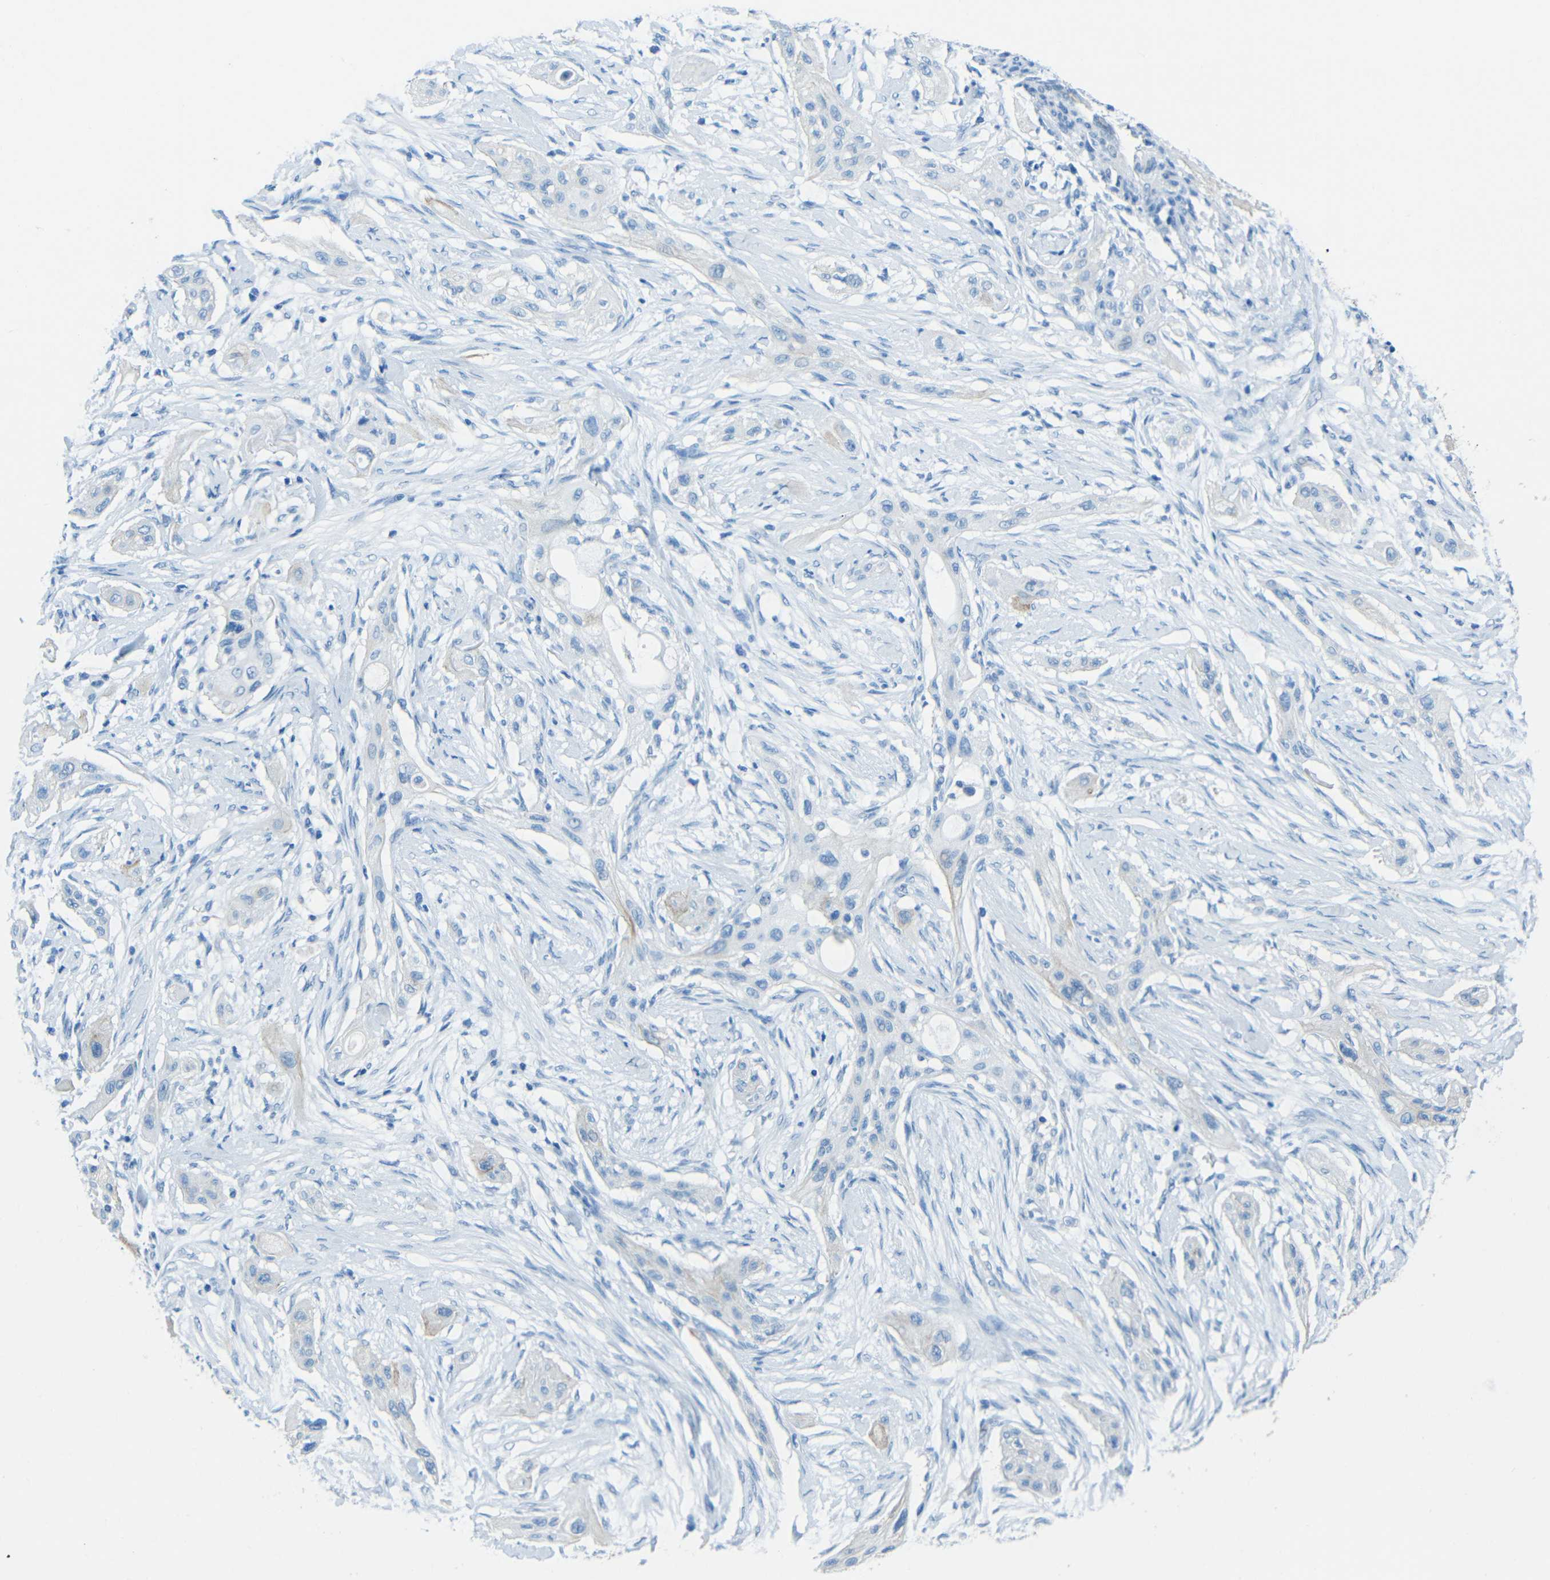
{"staining": {"intensity": "negative", "quantity": "none", "location": "none"}, "tissue": "lung cancer", "cell_type": "Tumor cells", "image_type": "cancer", "snomed": [{"axis": "morphology", "description": "Squamous cell carcinoma, NOS"}, {"axis": "topography", "description": "Lung"}], "caption": "A high-resolution histopathology image shows immunohistochemistry staining of lung cancer (squamous cell carcinoma), which displays no significant positivity in tumor cells.", "gene": "TUBB4B", "patient": {"sex": "female", "age": 47}}